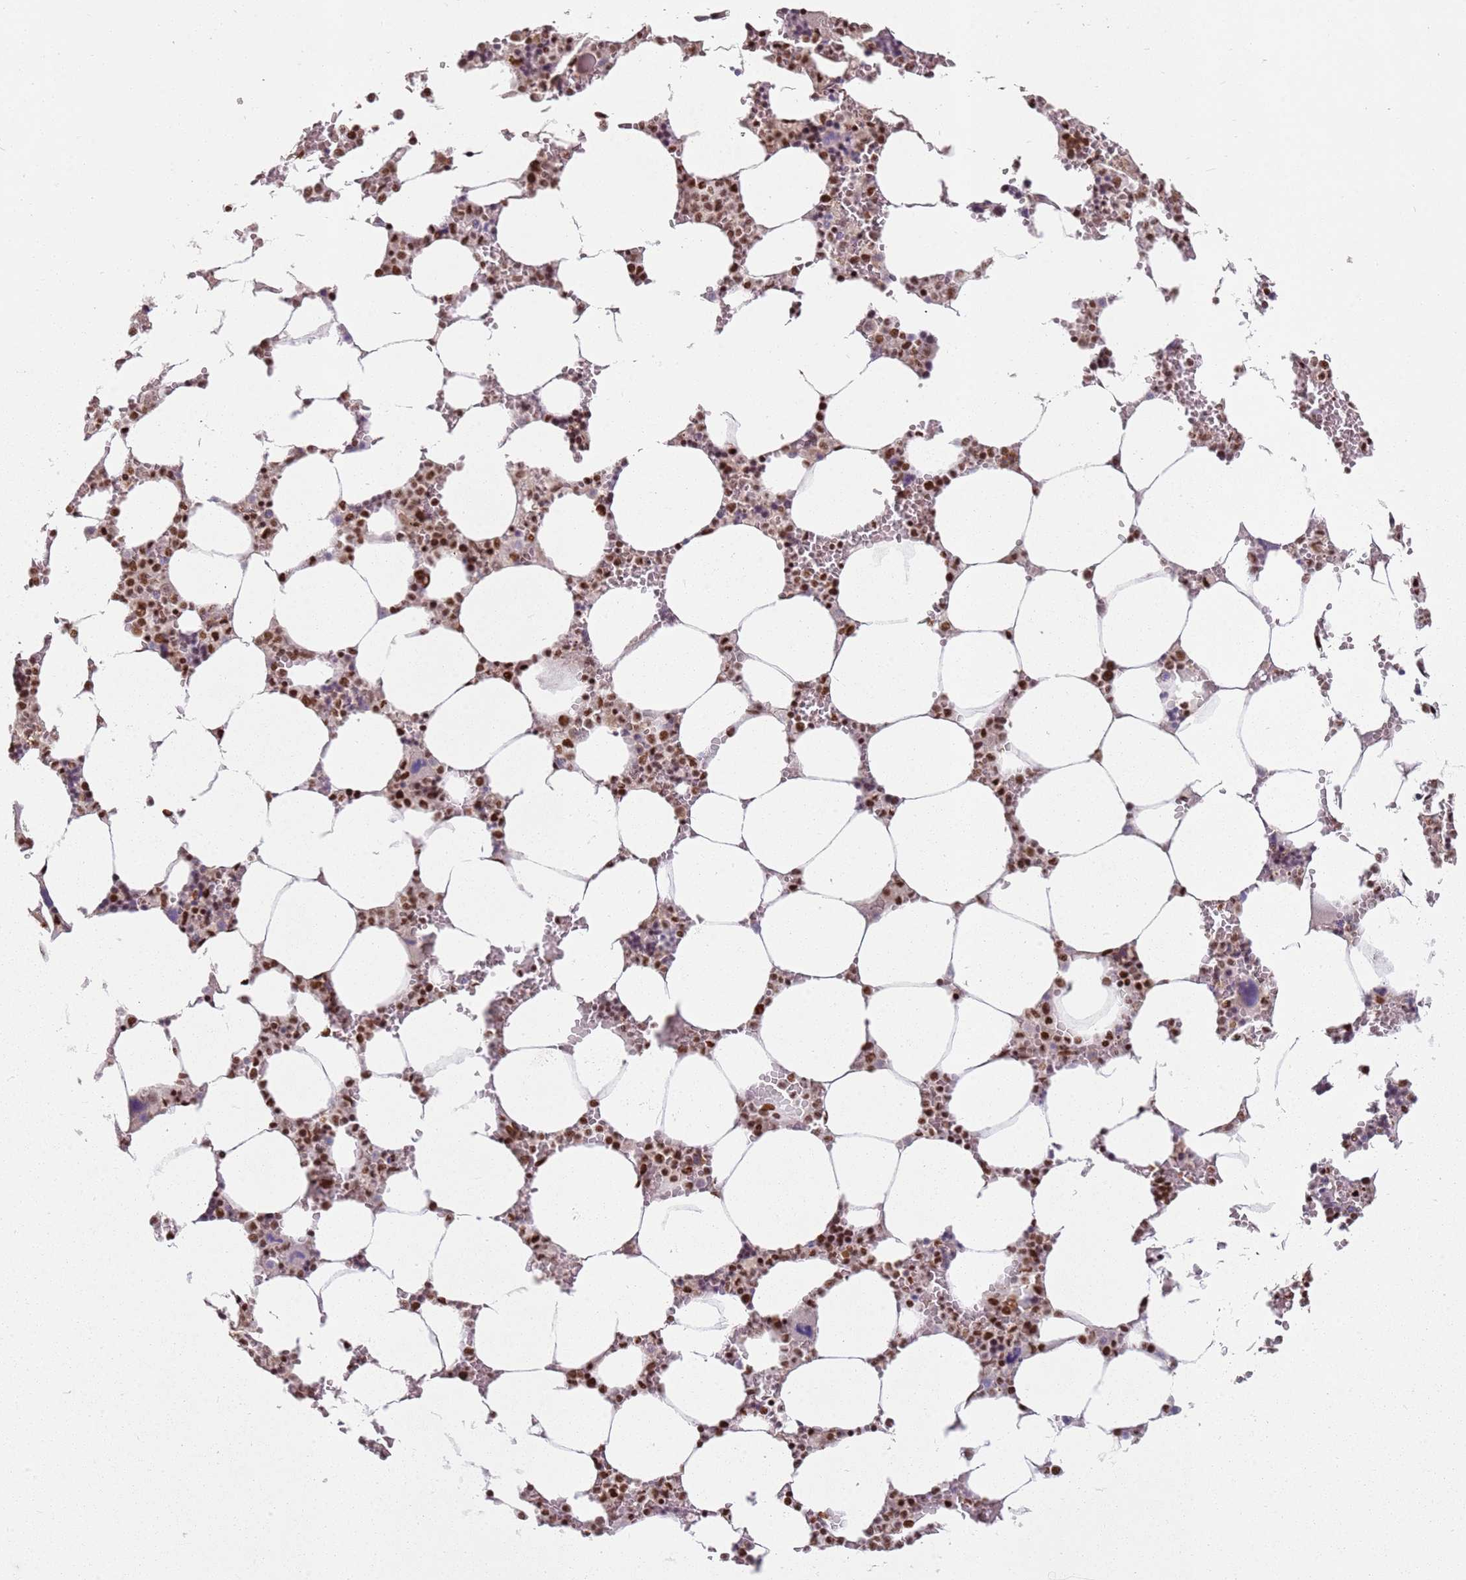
{"staining": {"intensity": "strong", "quantity": ">75%", "location": "nuclear"}, "tissue": "bone marrow", "cell_type": "Hematopoietic cells", "image_type": "normal", "snomed": [{"axis": "morphology", "description": "Normal tissue, NOS"}, {"axis": "topography", "description": "Bone marrow"}], "caption": "IHC histopathology image of benign bone marrow stained for a protein (brown), which displays high levels of strong nuclear positivity in approximately >75% of hematopoietic cells.", "gene": "TENT4A", "patient": {"sex": "male", "age": 64}}